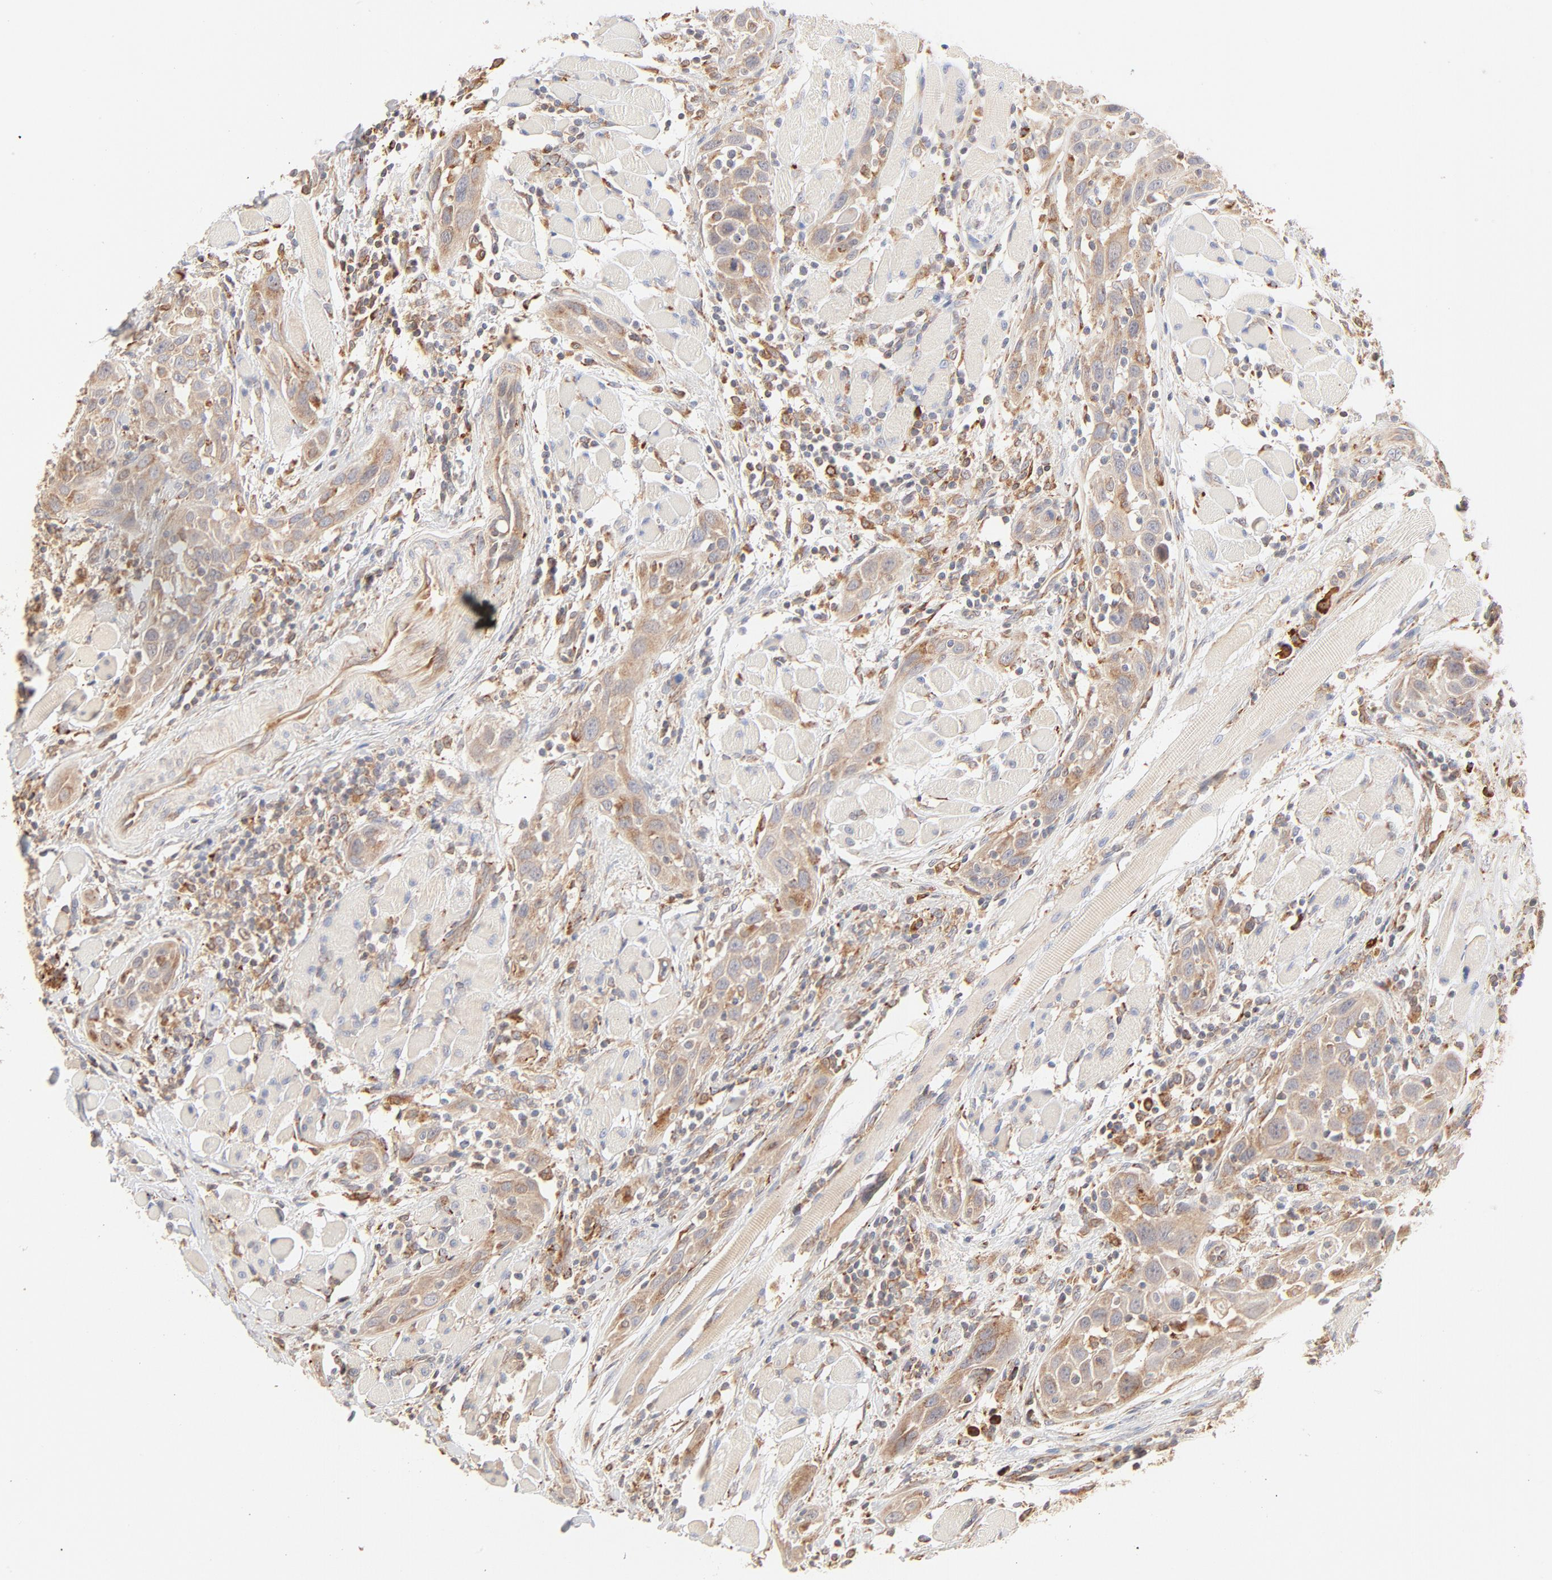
{"staining": {"intensity": "moderate", "quantity": ">75%", "location": "cytoplasmic/membranous"}, "tissue": "head and neck cancer", "cell_type": "Tumor cells", "image_type": "cancer", "snomed": [{"axis": "morphology", "description": "Squamous cell carcinoma, NOS"}, {"axis": "topography", "description": "Oral tissue"}, {"axis": "topography", "description": "Head-Neck"}], "caption": "This histopathology image displays IHC staining of head and neck squamous cell carcinoma, with medium moderate cytoplasmic/membranous expression in approximately >75% of tumor cells.", "gene": "PARP12", "patient": {"sex": "female", "age": 50}}